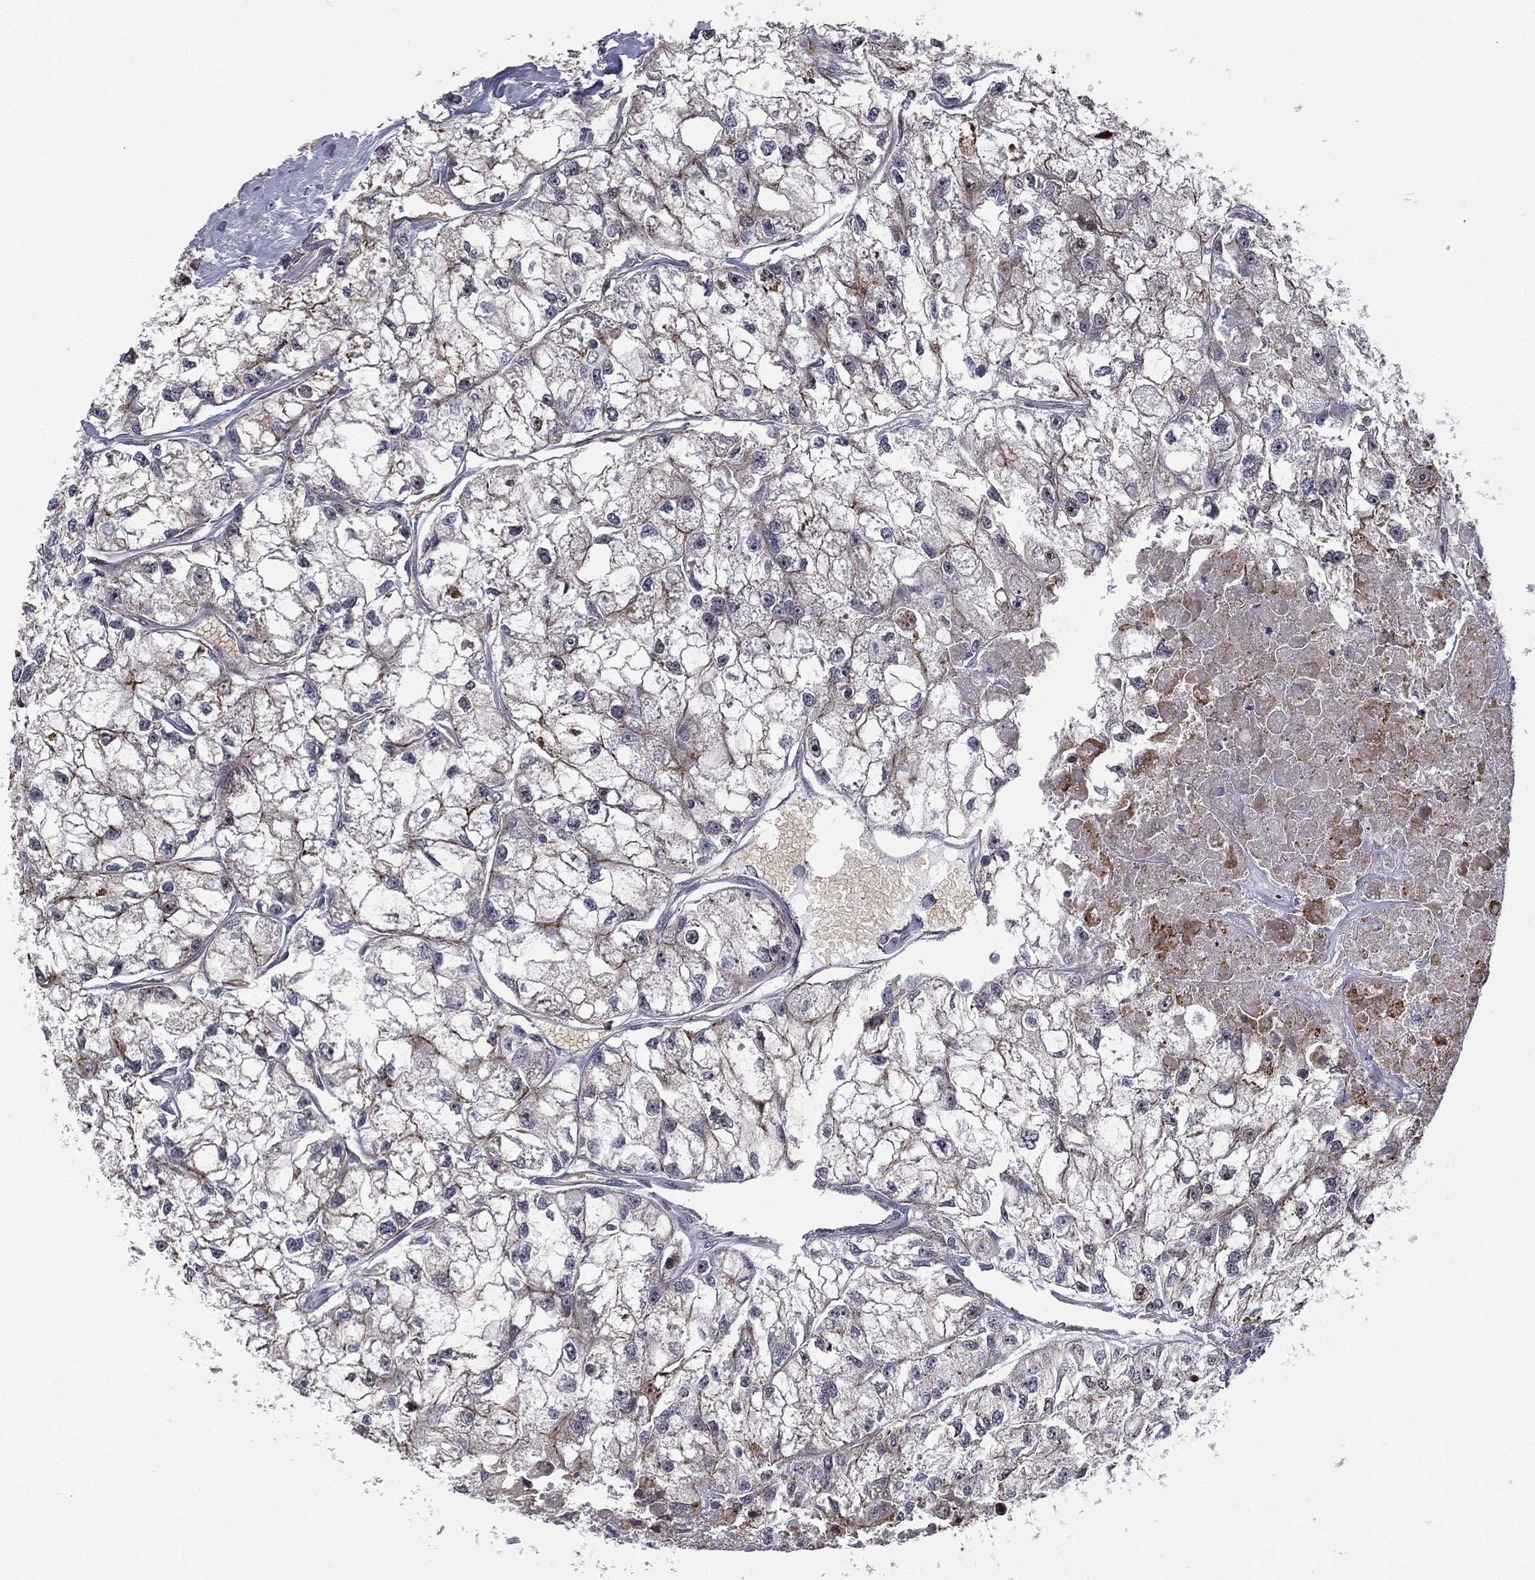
{"staining": {"intensity": "moderate", "quantity": "25%-75%", "location": "cytoplasmic/membranous"}, "tissue": "renal cancer", "cell_type": "Tumor cells", "image_type": "cancer", "snomed": [{"axis": "morphology", "description": "Adenocarcinoma, NOS"}, {"axis": "topography", "description": "Kidney"}], "caption": "DAB (3,3'-diaminobenzidine) immunohistochemical staining of renal adenocarcinoma demonstrates moderate cytoplasmic/membranous protein positivity in approximately 25%-75% of tumor cells.", "gene": "VHL", "patient": {"sex": "male", "age": 56}}